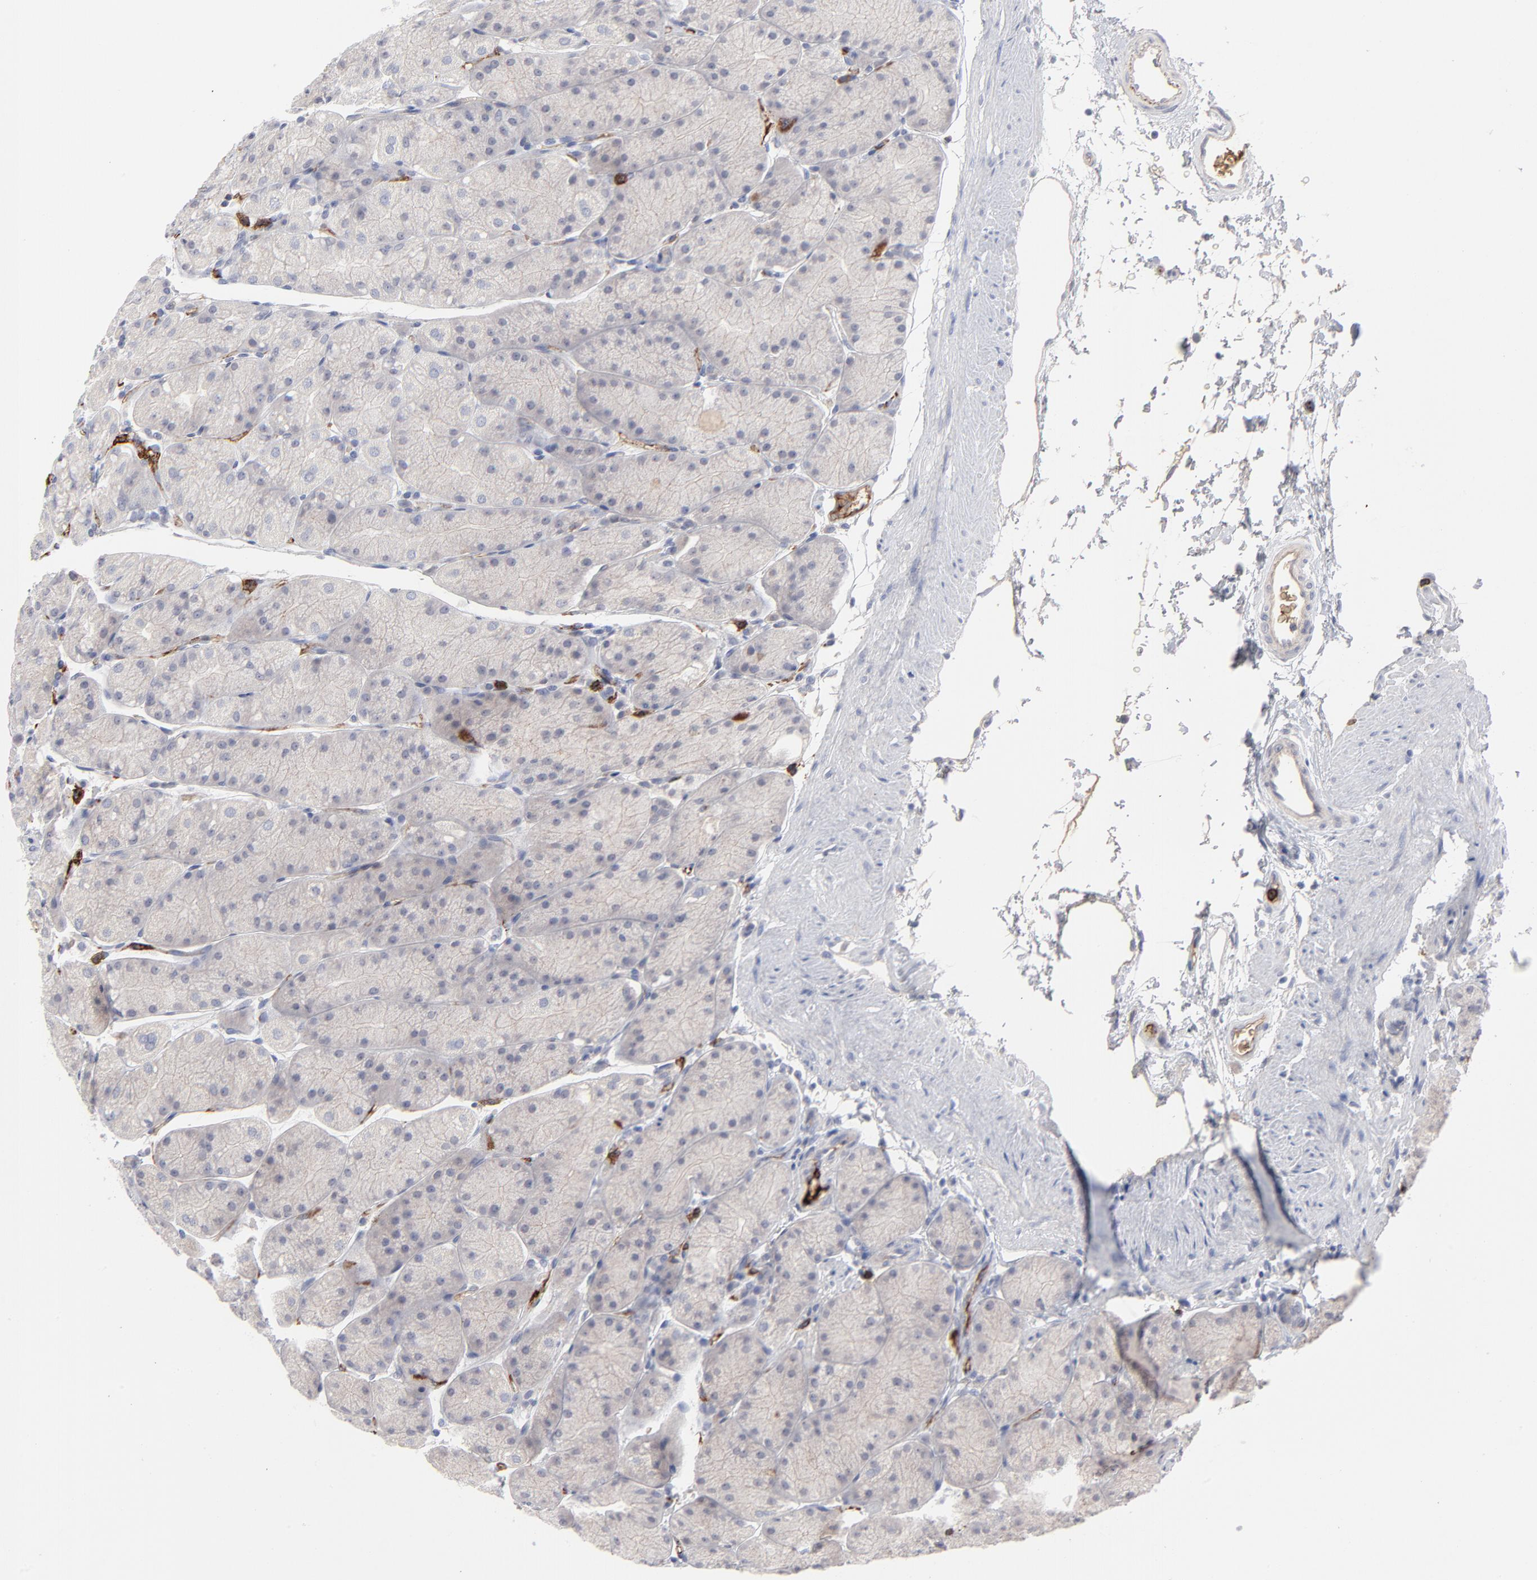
{"staining": {"intensity": "negative", "quantity": "none", "location": "none"}, "tissue": "stomach", "cell_type": "Glandular cells", "image_type": "normal", "snomed": [{"axis": "morphology", "description": "Normal tissue, NOS"}, {"axis": "topography", "description": "Stomach, upper"}, {"axis": "topography", "description": "Stomach"}], "caption": "This is a micrograph of immunohistochemistry (IHC) staining of benign stomach, which shows no expression in glandular cells. The staining was performed using DAB (3,3'-diaminobenzidine) to visualize the protein expression in brown, while the nuclei were stained in blue with hematoxylin (Magnification: 20x).", "gene": "CCR3", "patient": {"sex": "male", "age": 76}}